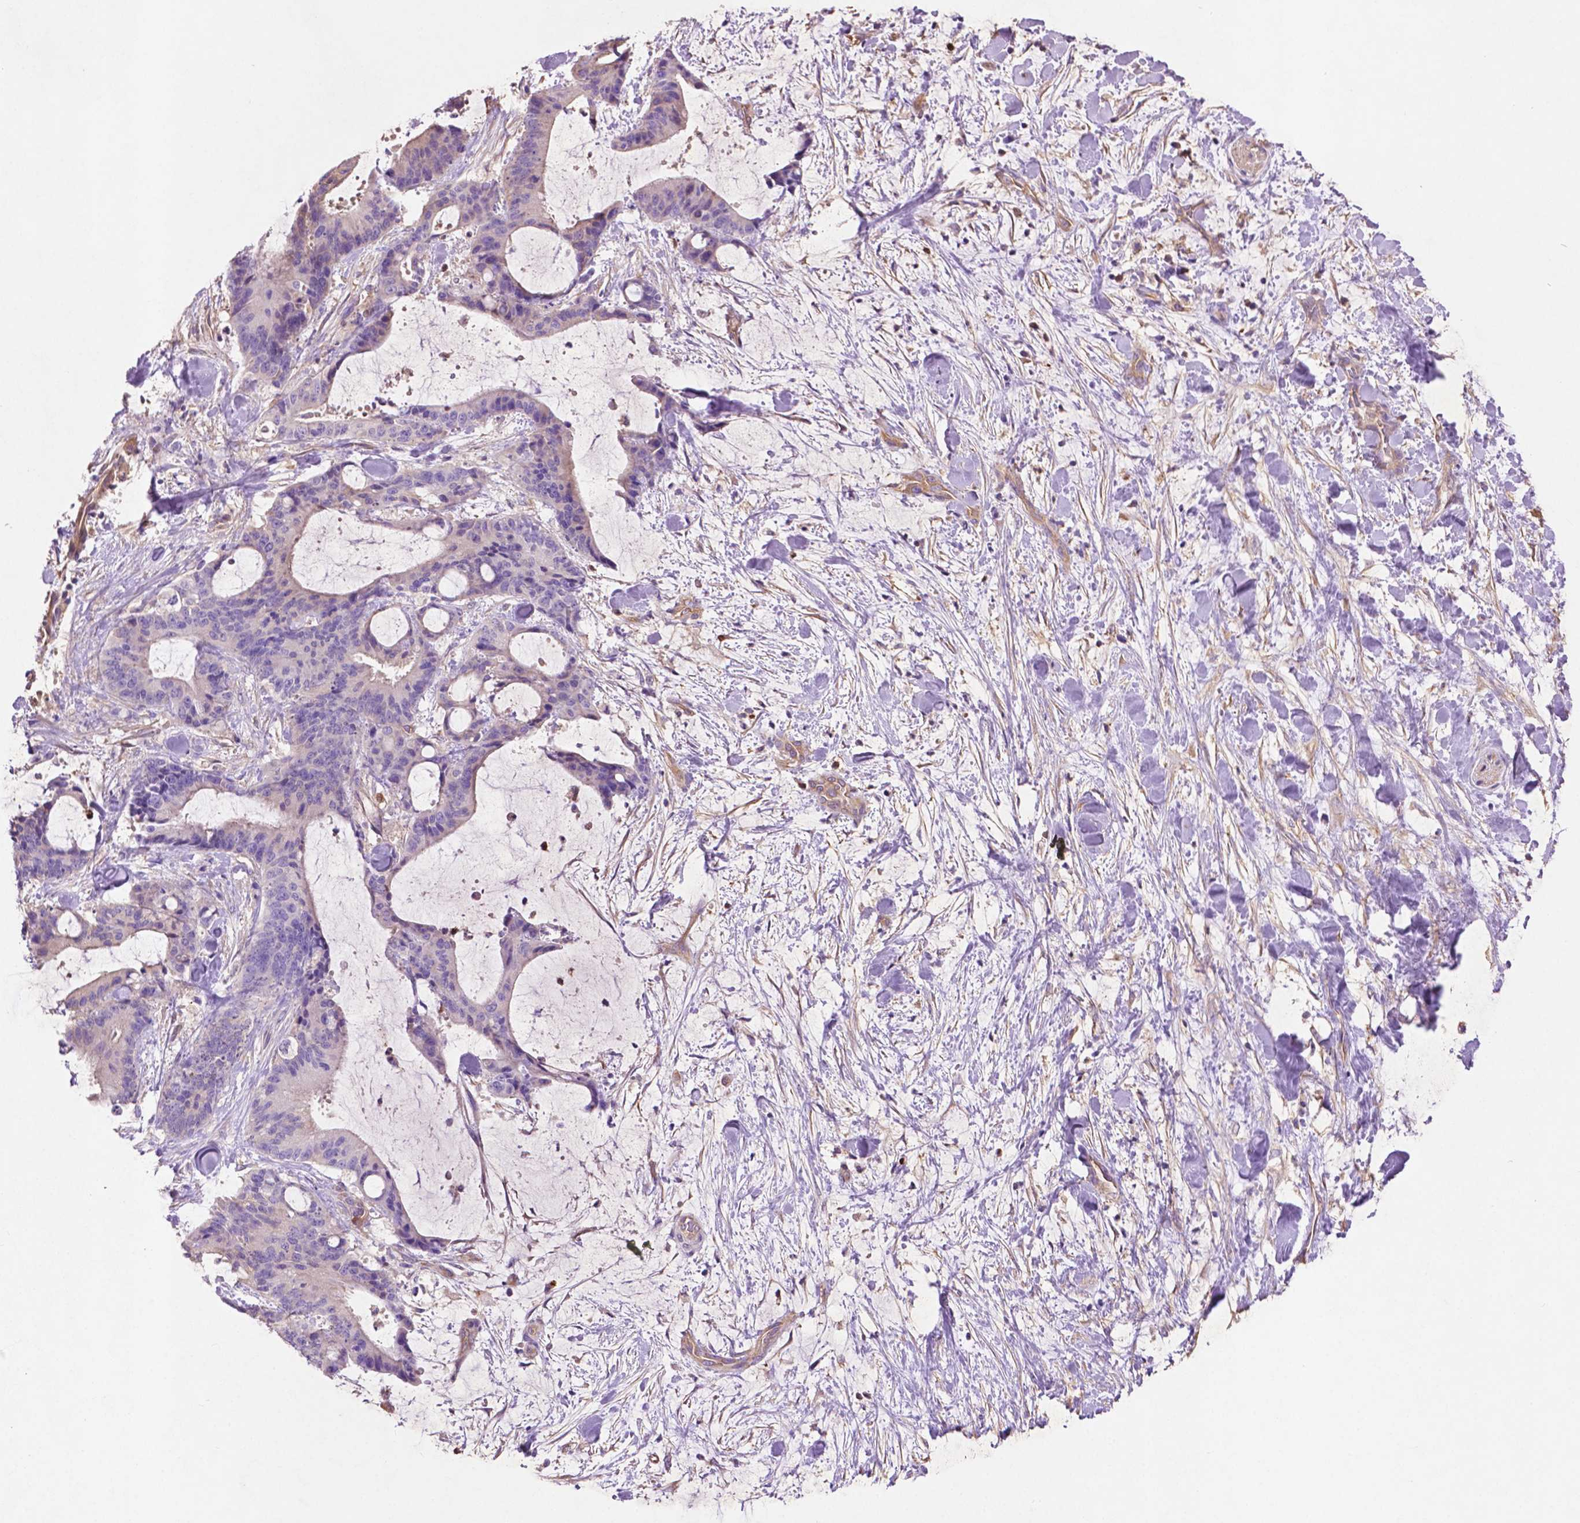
{"staining": {"intensity": "negative", "quantity": "none", "location": "none"}, "tissue": "liver cancer", "cell_type": "Tumor cells", "image_type": "cancer", "snomed": [{"axis": "morphology", "description": "Cholangiocarcinoma"}, {"axis": "topography", "description": "Liver"}], "caption": "Immunohistochemistry of human liver cancer (cholangiocarcinoma) demonstrates no positivity in tumor cells.", "gene": "GDPD5", "patient": {"sex": "female", "age": 73}}